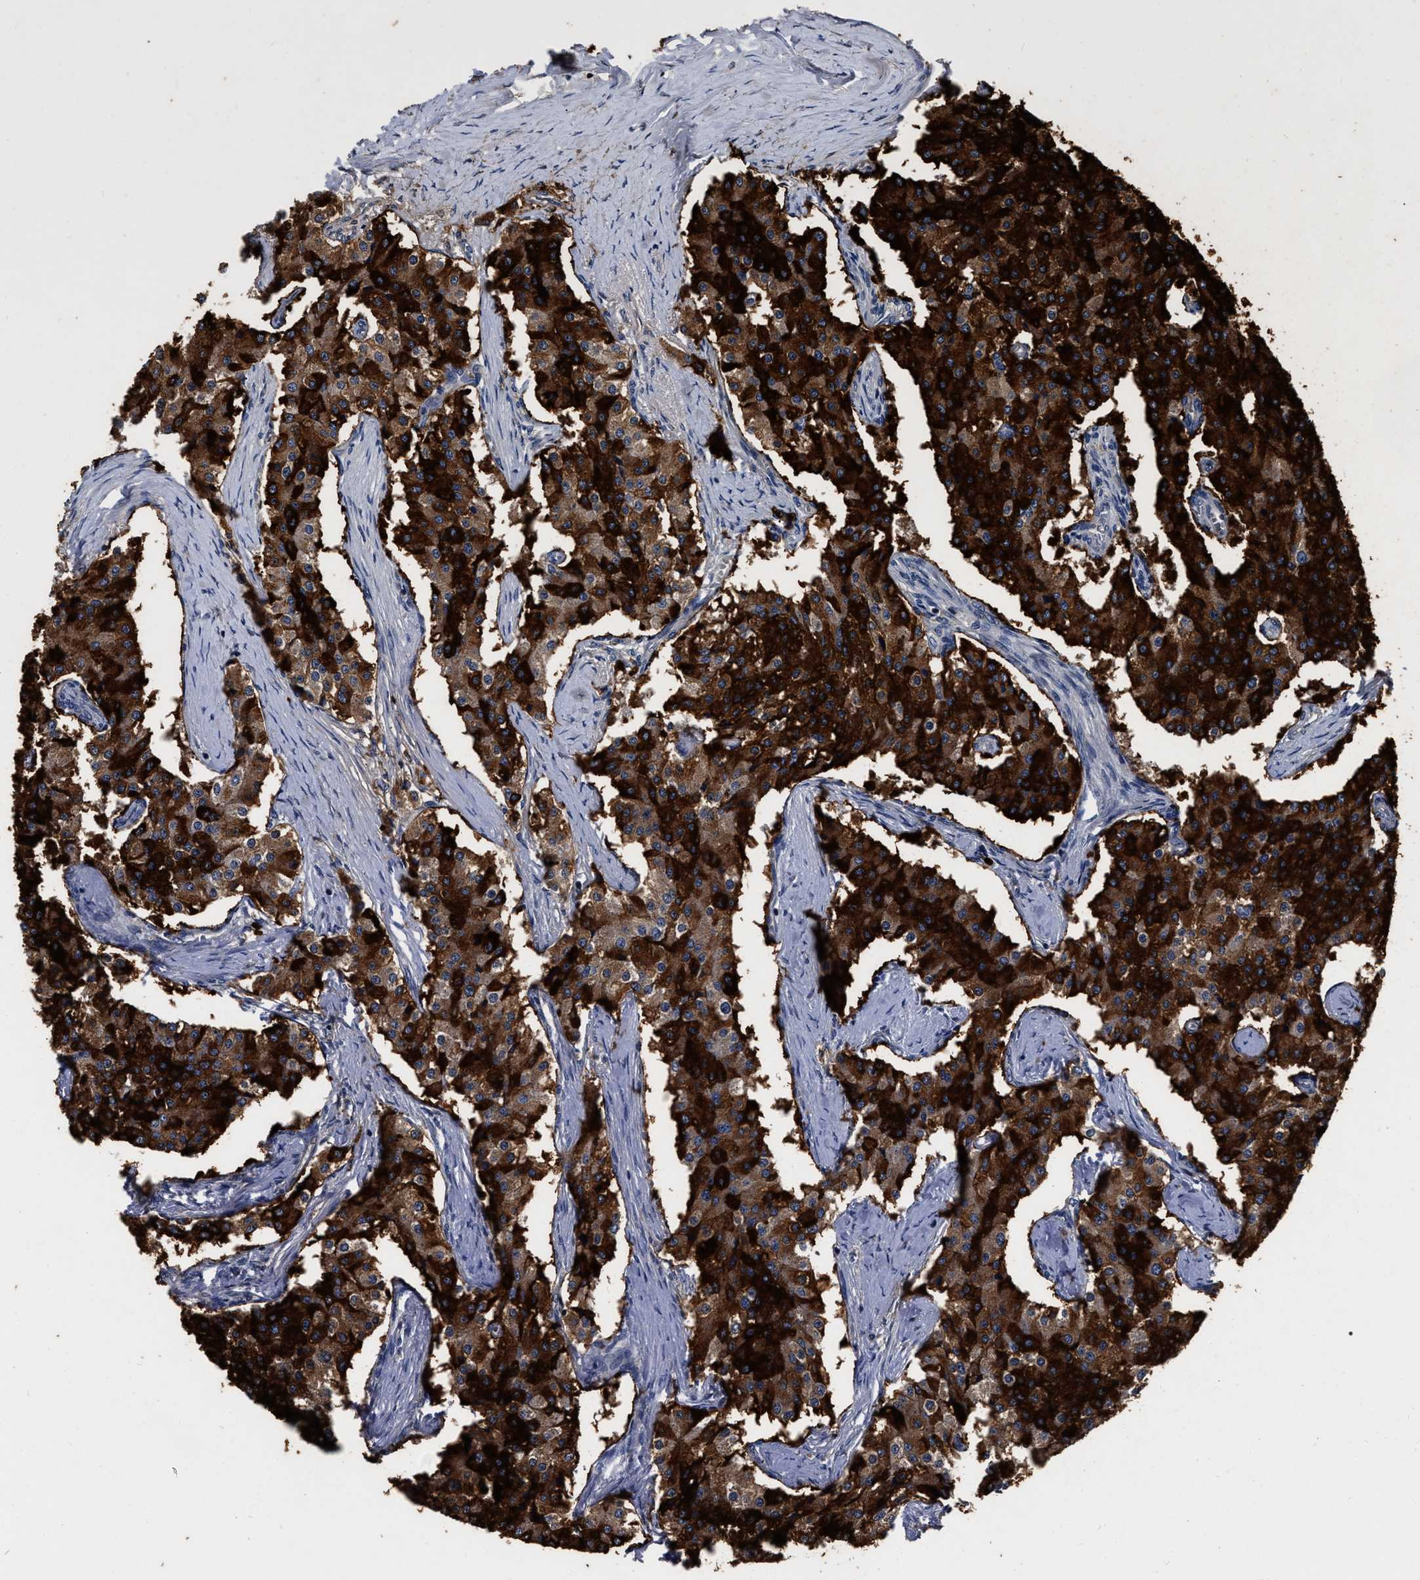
{"staining": {"intensity": "strong", "quantity": ">75%", "location": "cytoplasmic/membranous"}, "tissue": "carcinoid", "cell_type": "Tumor cells", "image_type": "cancer", "snomed": [{"axis": "morphology", "description": "Carcinoid, malignant, NOS"}, {"axis": "topography", "description": "Colon"}], "caption": "Immunohistochemistry histopathology image of neoplastic tissue: human malignant carcinoid stained using immunohistochemistry shows high levels of strong protein expression localized specifically in the cytoplasmic/membranous of tumor cells, appearing as a cytoplasmic/membranous brown color.", "gene": "ABCG8", "patient": {"sex": "female", "age": 52}}